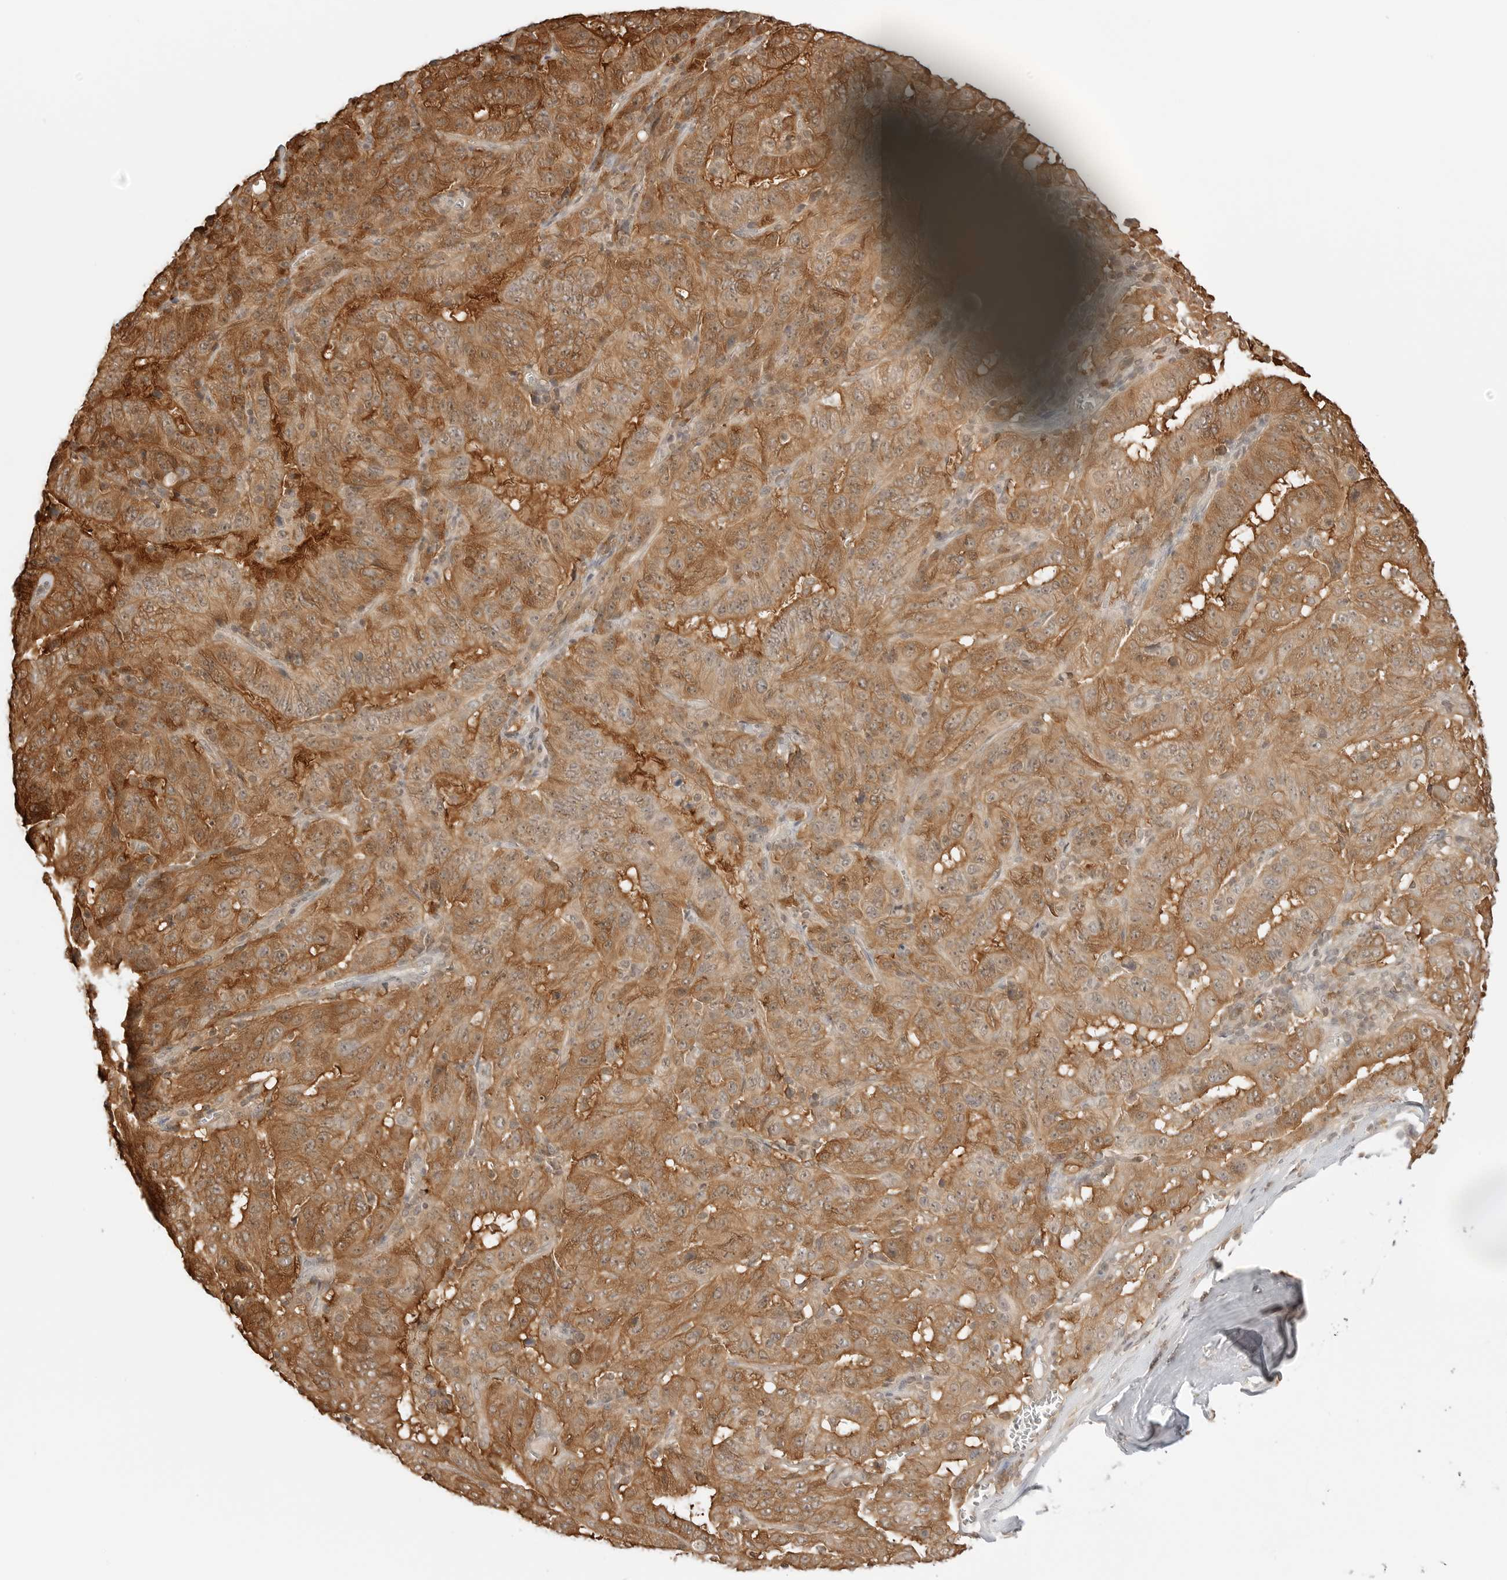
{"staining": {"intensity": "moderate", "quantity": ">75%", "location": "cytoplasmic/membranous"}, "tissue": "pancreatic cancer", "cell_type": "Tumor cells", "image_type": "cancer", "snomed": [{"axis": "morphology", "description": "Adenocarcinoma, NOS"}, {"axis": "topography", "description": "Pancreas"}], "caption": "Human pancreatic adenocarcinoma stained with a brown dye shows moderate cytoplasmic/membranous positive positivity in about >75% of tumor cells.", "gene": "NUDC", "patient": {"sex": "male", "age": 63}}